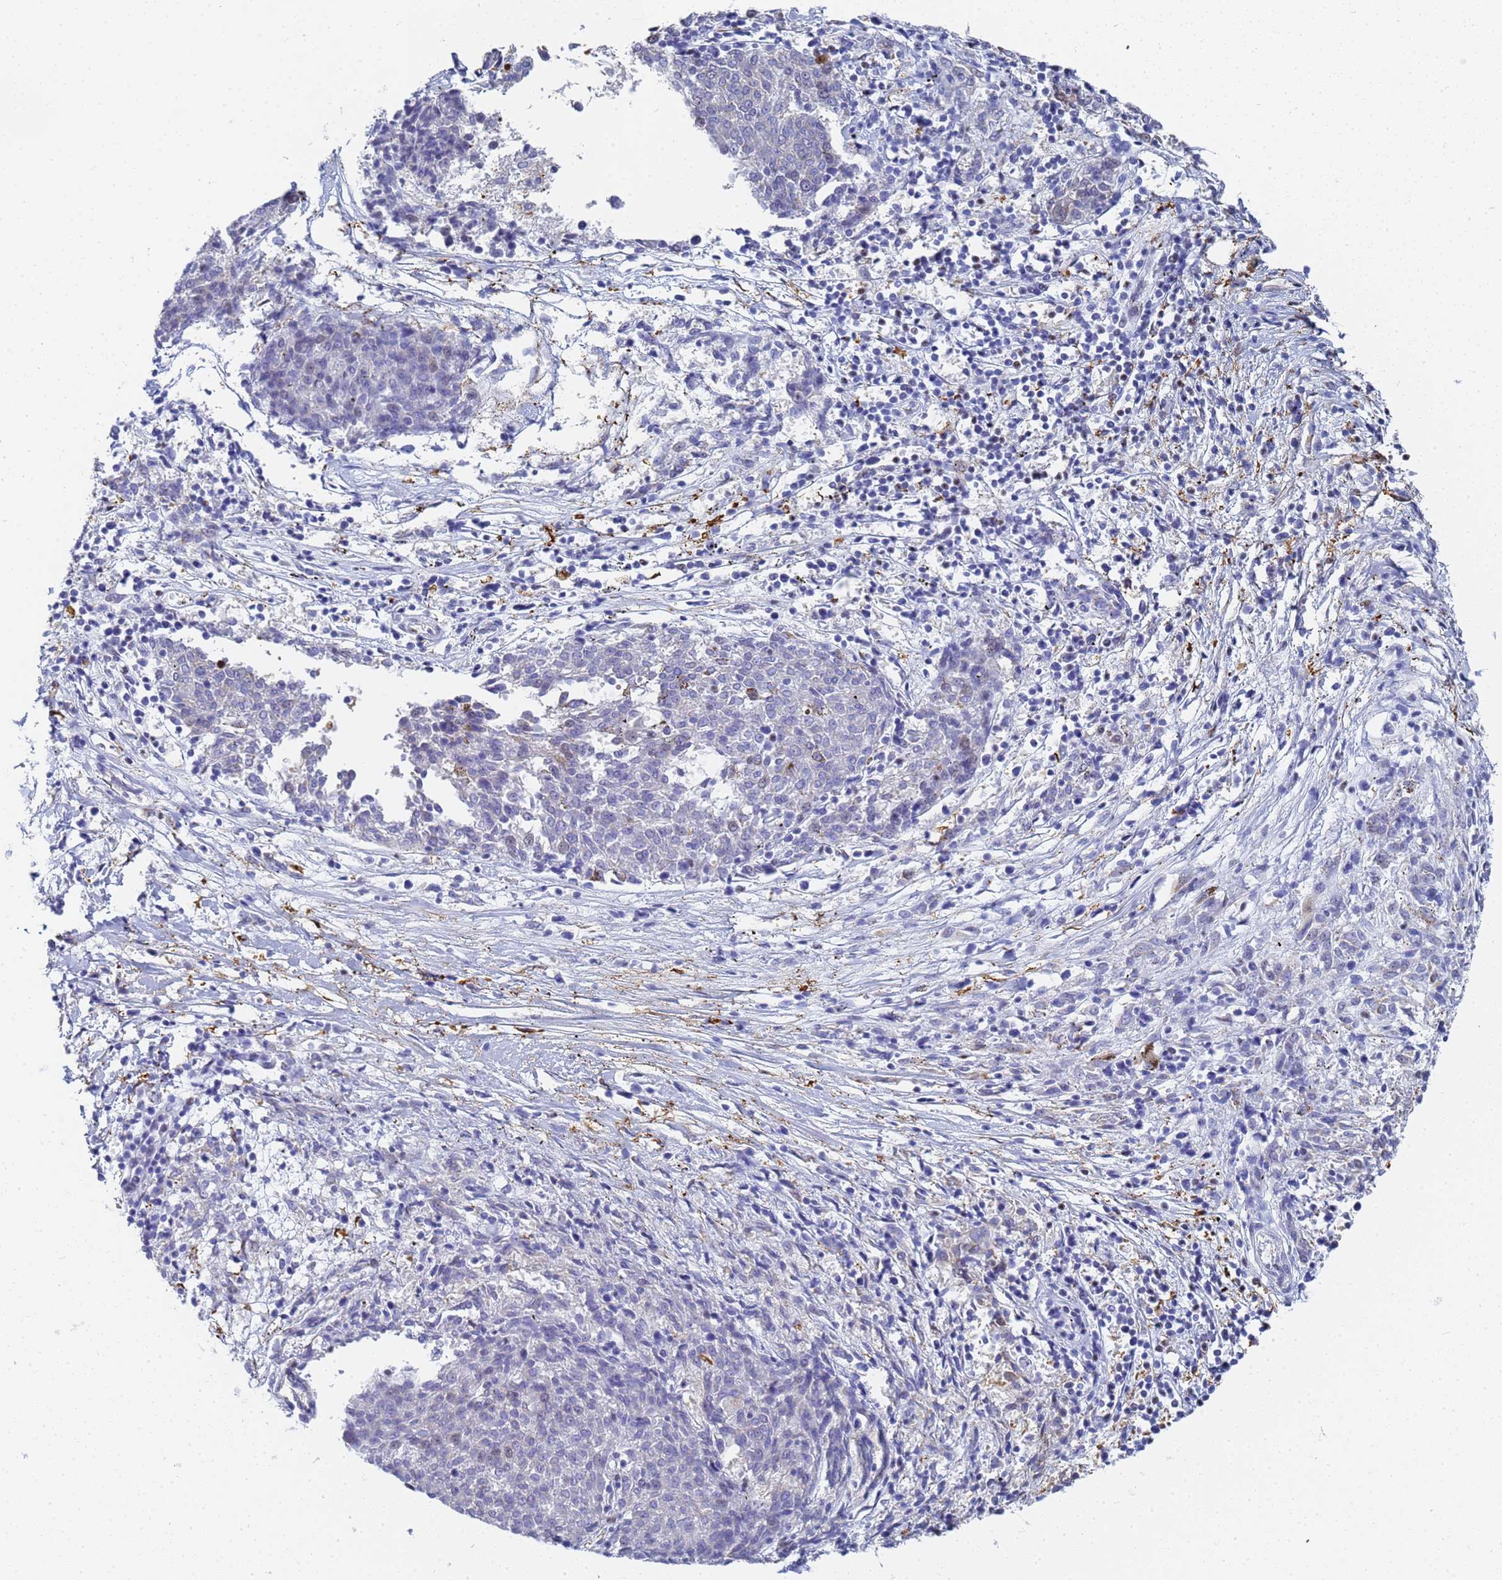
{"staining": {"intensity": "weak", "quantity": "<25%", "location": "nuclear"}, "tissue": "melanoma", "cell_type": "Tumor cells", "image_type": "cancer", "snomed": [{"axis": "morphology", "description": "Malignant melanoma, NOS"}, {"axis": "topography", "description": "Skin"}], "caption": "Photomicrograph shows no significant protein expression in tumor cells of malignant melanoma.", "gene": "PRRT4", "patient": {"sex": "female", "age": 72}}